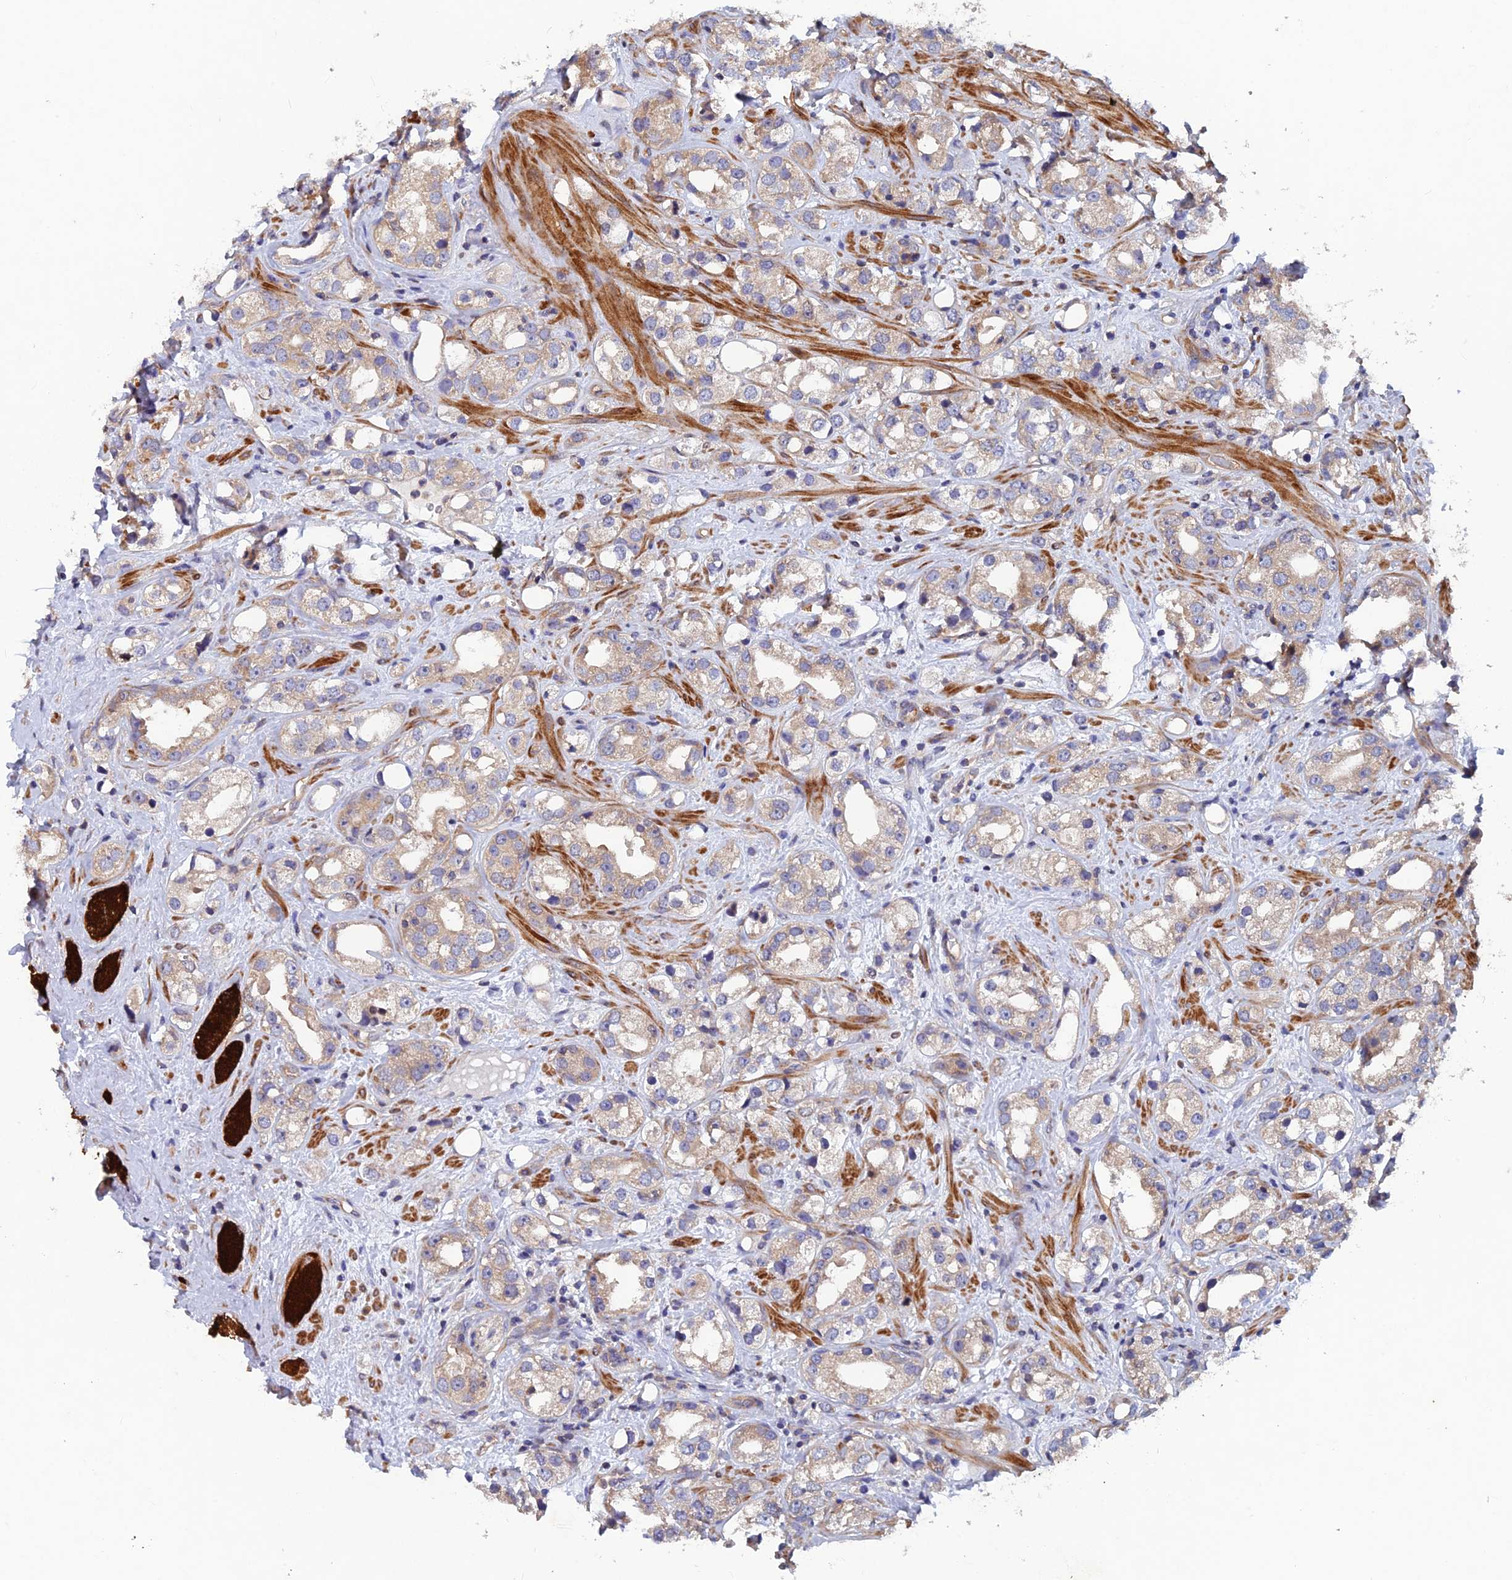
{"staining": {"intensity": "weak", "quantity": ">75%", "location": "cytoplasmic/membranous"}, "tissue": "prostate cancer", "cell_type": "Tumor cells", "image_type": "cancer", "snomed": [{"axis": "morphology", "description": "Adenocarcinoma, NOS"}, {"axis": "topography", "description": "Prostate"}], "caption": "Immunohistochemical staining of prostate cancer reveals weak cytoplasmic/membranous protein staining in approximately >75% of tumor cells. Using DAB (brown) and hematoxylin (blue) stains, captured at high magnification using brightfield microscopy.", "gene": "NCAPG", "patient": {"sex": "male", "age": 79}}